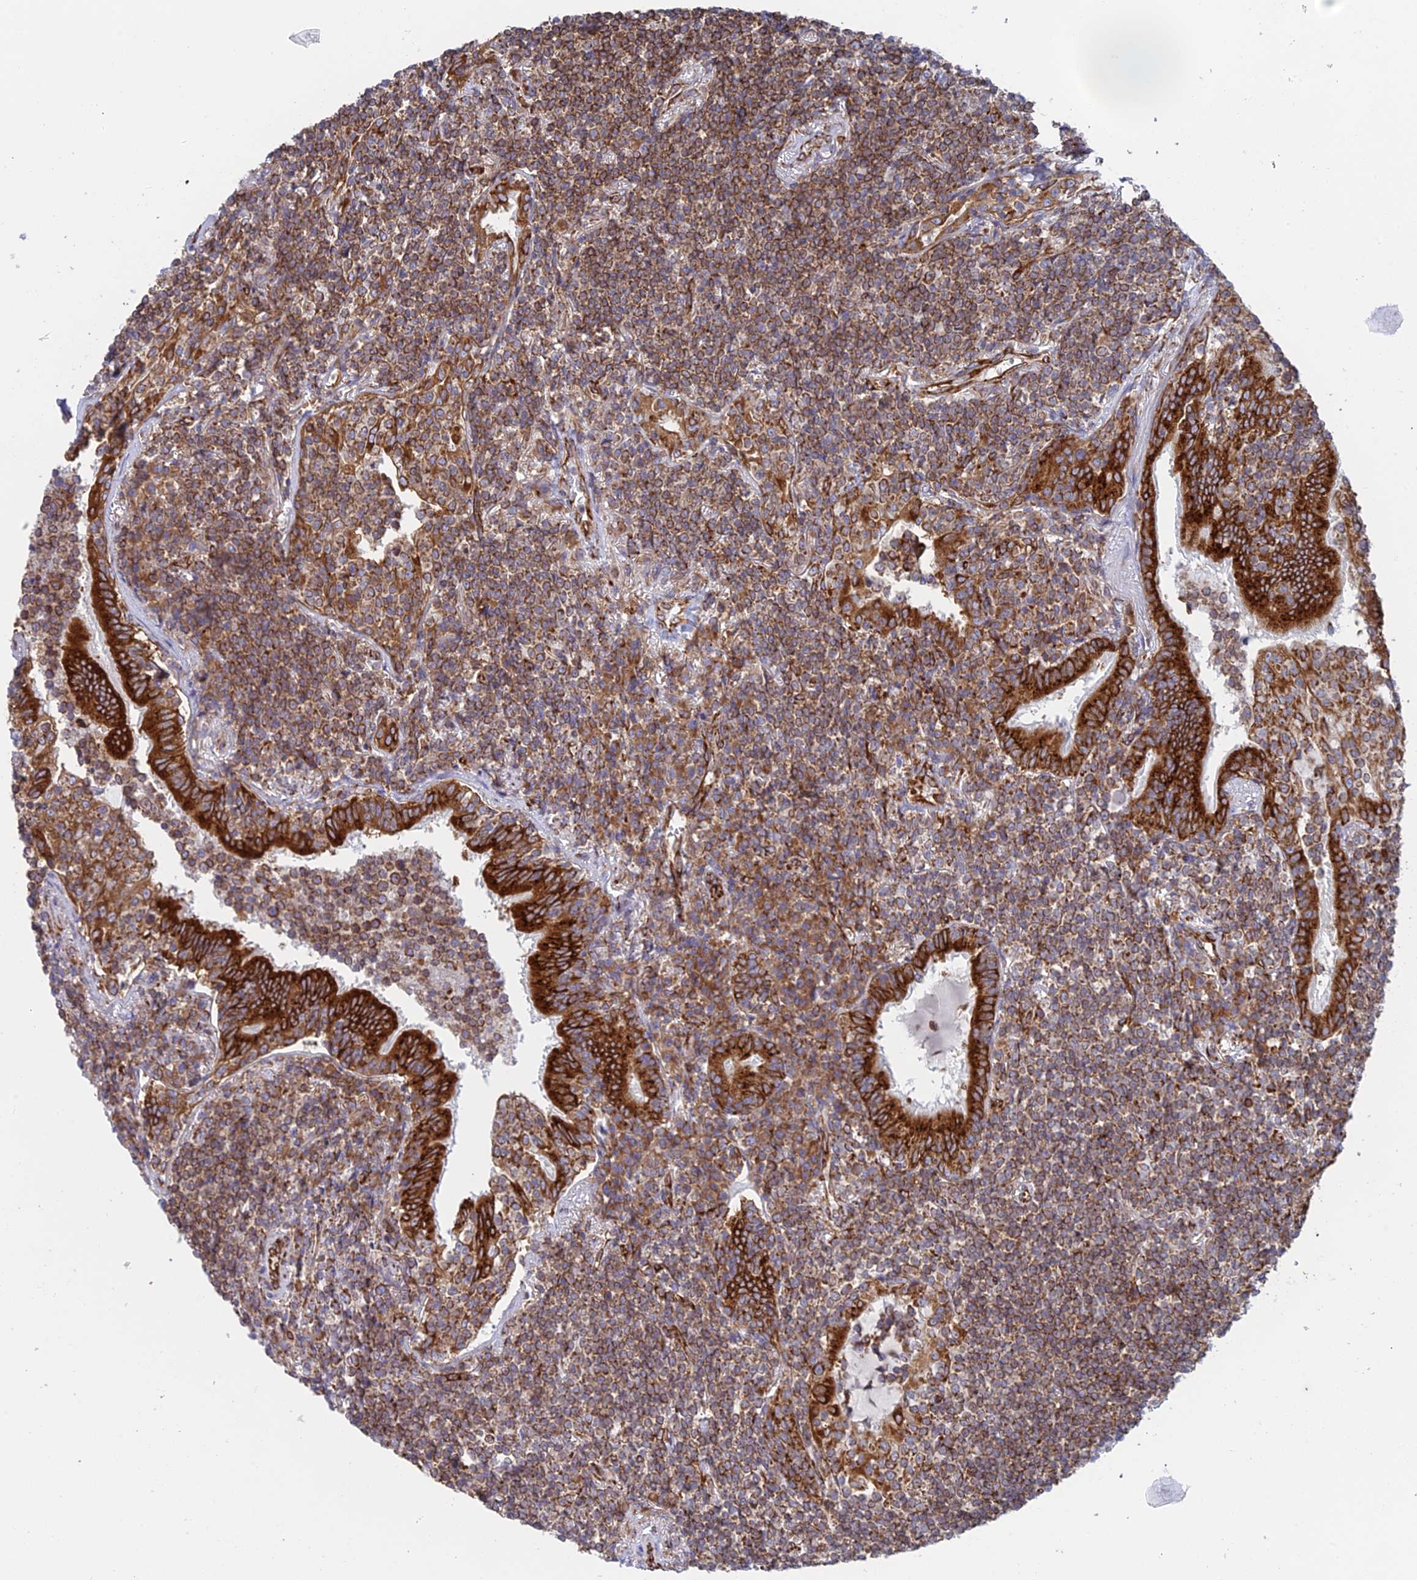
{"staining": {"intensity": "moderate", "quantity": ">75%", "location": "cytoplasmic/membranous"}, "tissue": "lymphoma", "cell_type": "Tumor cells", "image_type": "cancer", "snomed": [{"axis": "morphology", "description": "Malignant lymphoma, non-Hodgkin's type, Low grade"}, {"axis": "topography", "description": "Lung"}], "caption": "Brown immunohistochemical staining in human lymphoma shows moderate cytoplasmic/membranous positivity in about >75% of tumor cells. The staining was performed using DAB (3,3'-diaminobenzidine) to visualize the protein expression in brown, while the nuclei were stained in blue with hematoxylin (Magnification: 20x).", "gene": "CCDC69", "patient": {"sex": "female", "age": 71}}